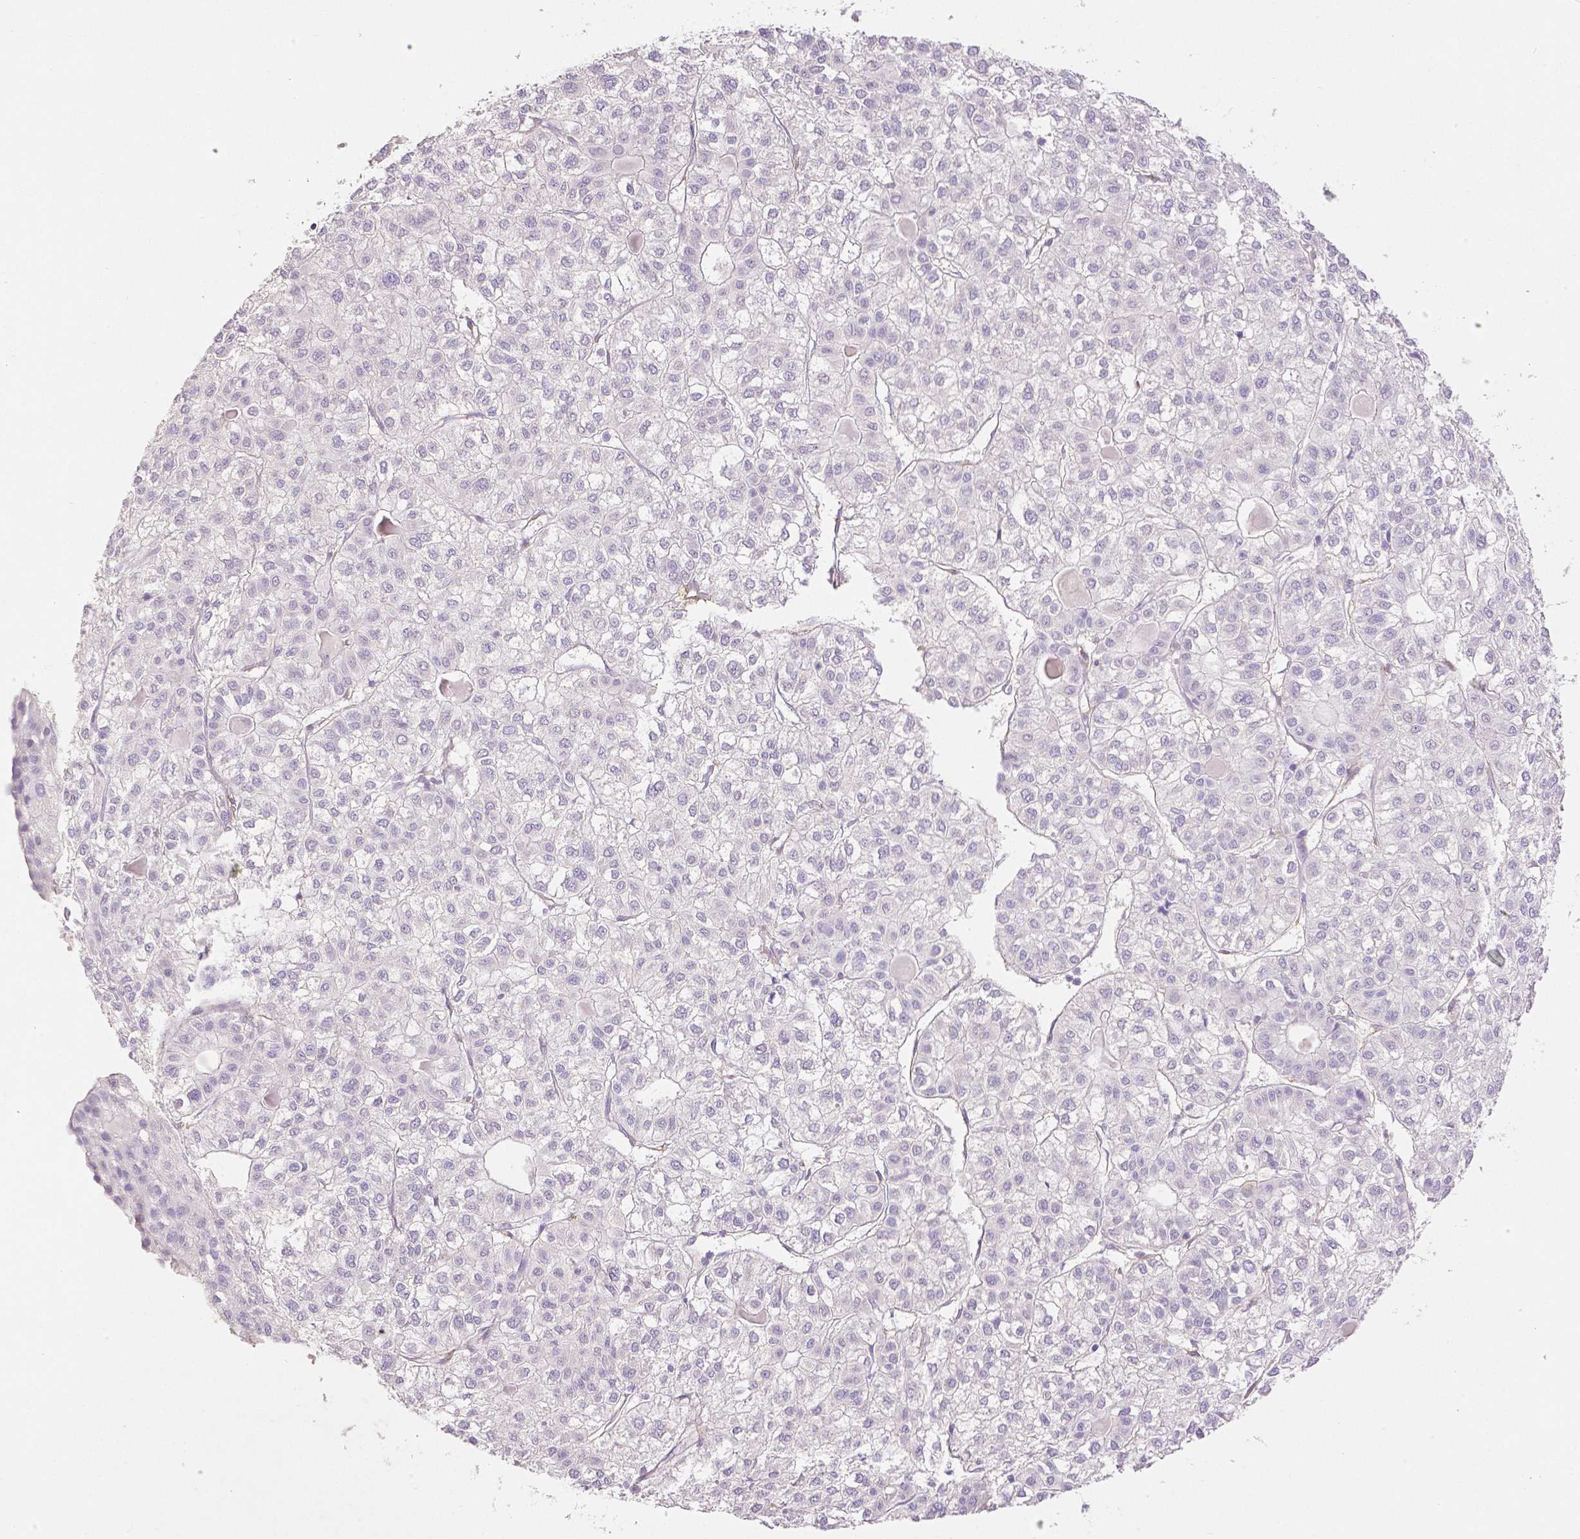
{"staining": {"intensity": "negative", "quantity": "none", "location": "none"}, "tissue": "liver cancer", "cell_type": "Tumor cells", "image_type": "cancer", "snomed": [{"axis": "morphology", "description": "Carcinoma, Hepatocellular, NOS"}, {"axis": "topography", "description": "Liver"}], "caption": "A histopathology image of human liver cancer is negative for staining in tumor cells.", "gene": "THY1", "patient": {"sex": "female", "age": 43}}